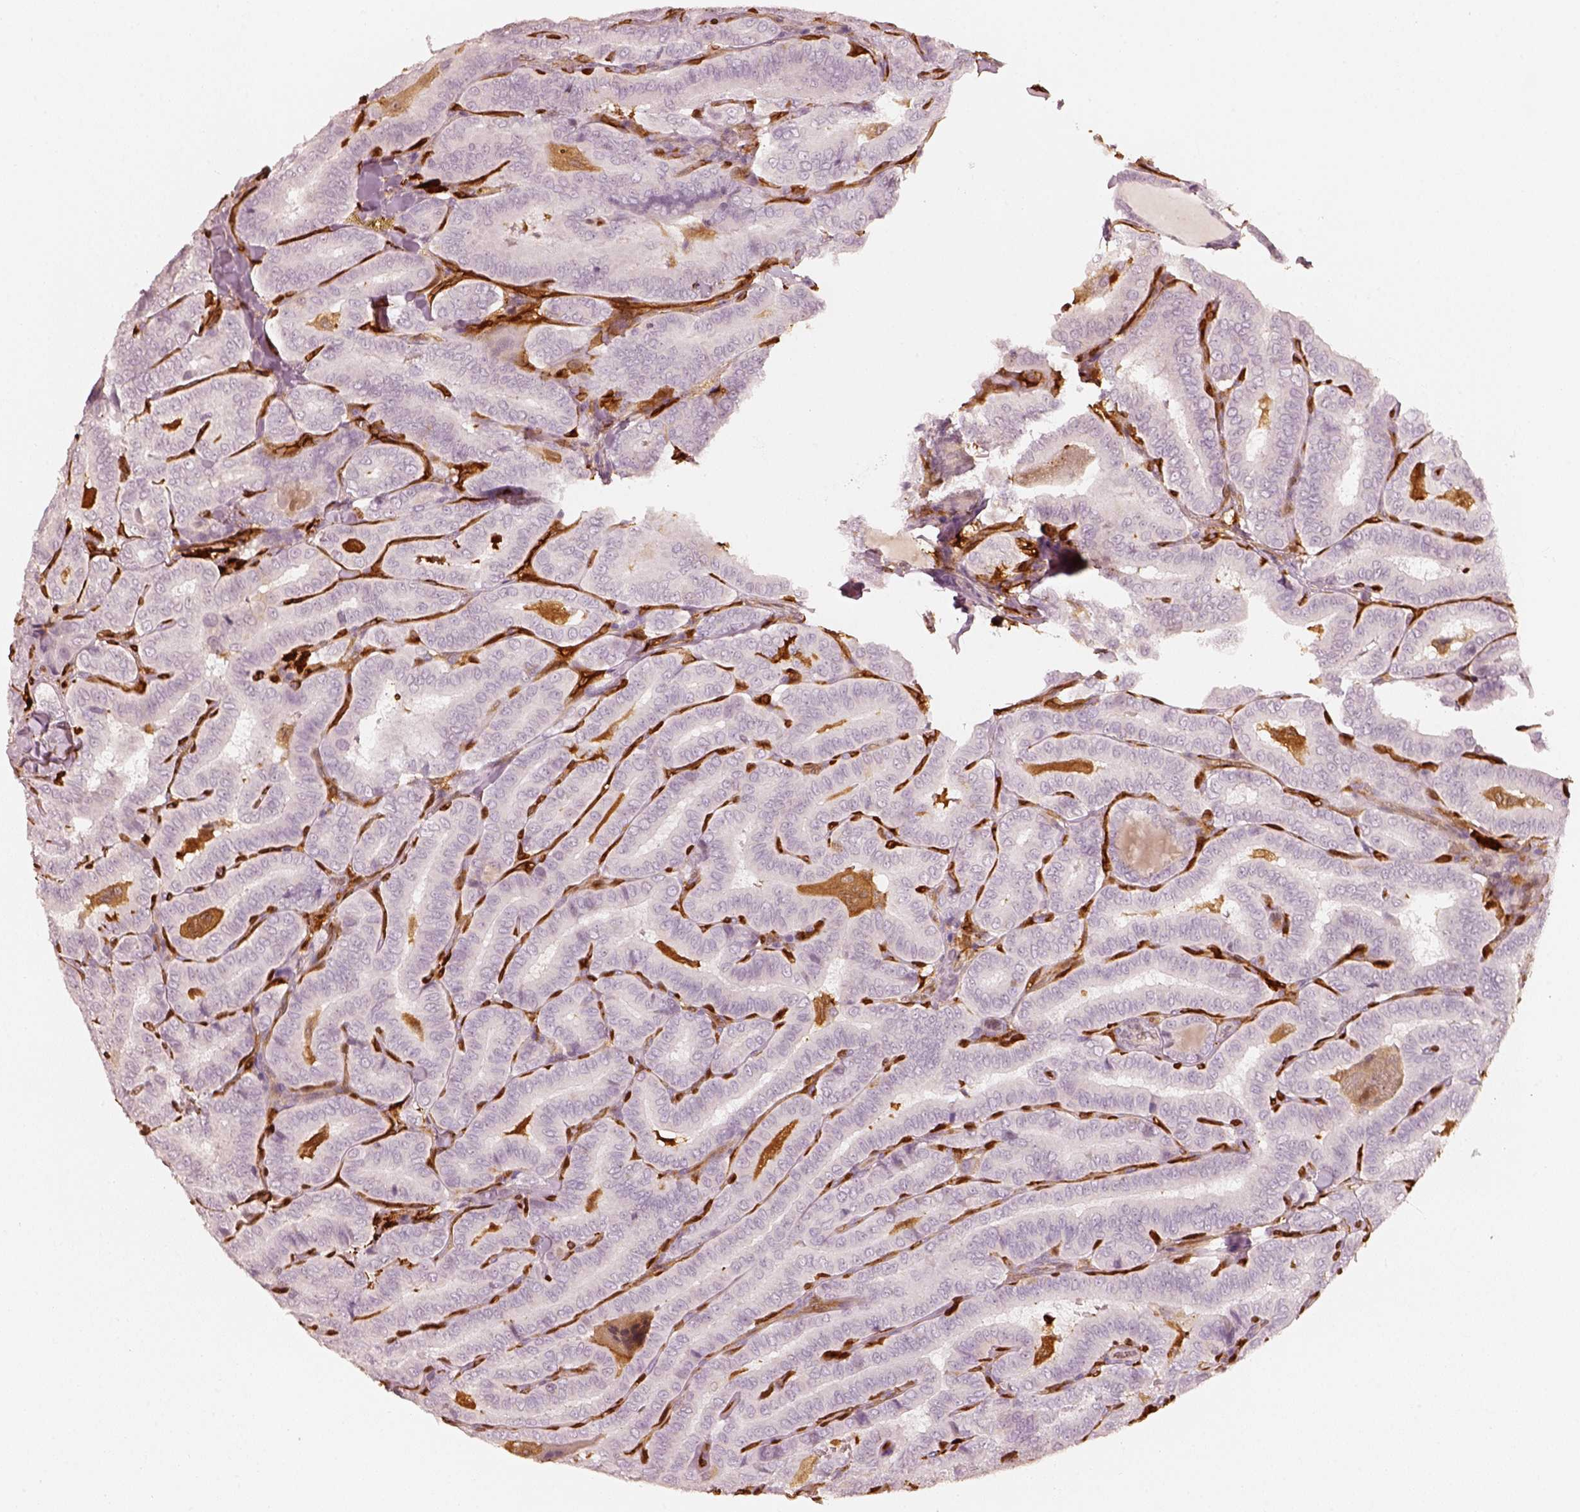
{"staining": {"intensity": "negative", "quantity": "none", "location": "none"}, "tissue": "thyroid cancer", "cell_type": "Tumor cells", "image_type": "cancer", "snomed": [{"axis": "morphology", "description": "Papillary adenocarcinoma, NOS"}, {"axis": "morphology", "description": "Papillary adenoma metastatic"}, {"axis": "topography", "description": "Thyroid gland"}], "caption": "The IHC micrograph has no significant expression in tumor cells of thyroid cancer tissue.", "gene": "FSCN1", "patient": {"sex": "female", "age": 50}}